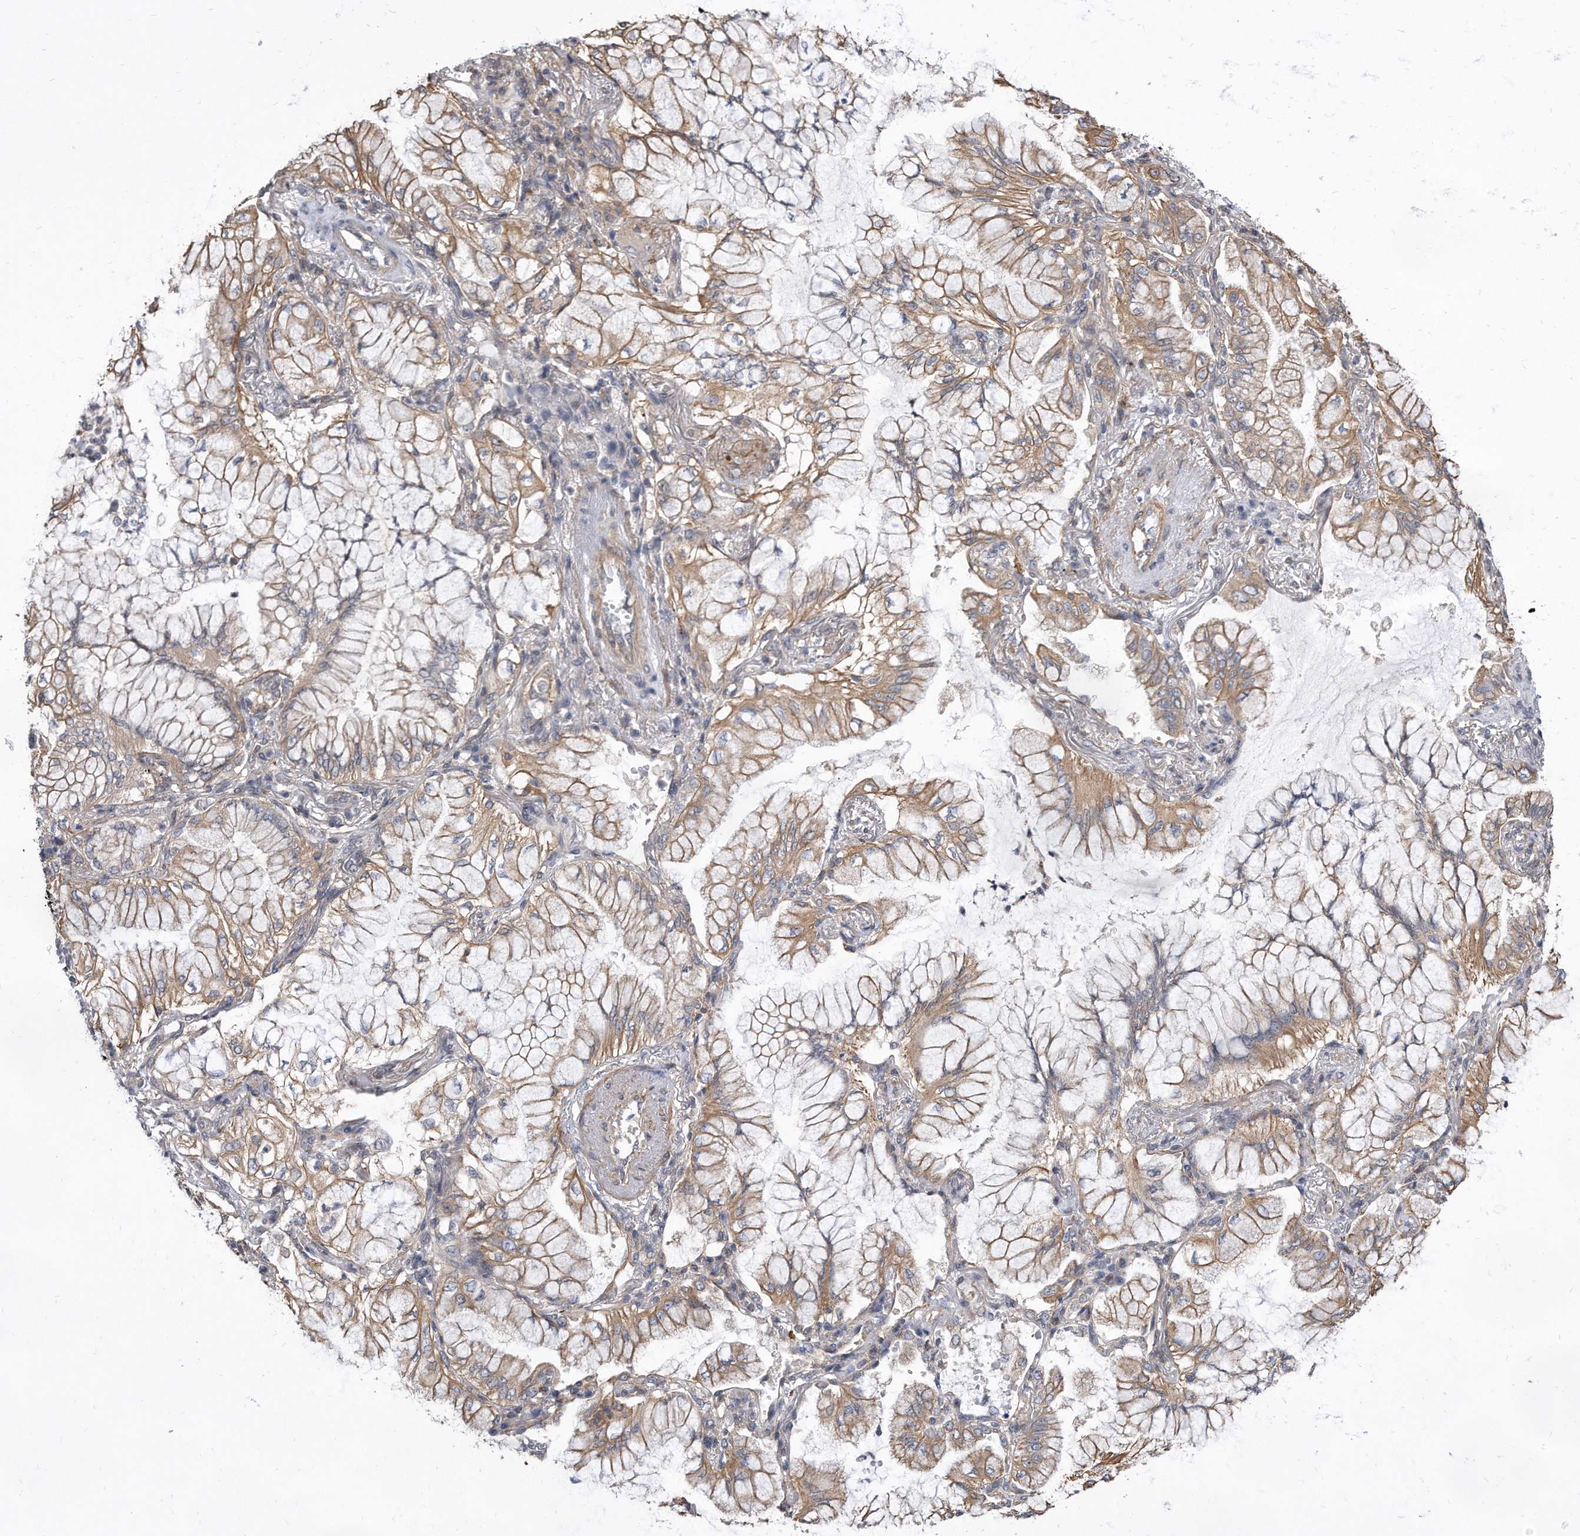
{"staining": {"intensity": "weak", "quantity": ">75%", "location": "cytoplasmic/membranous"}, "tissue": "lung cancer", "cell_type": "Tumor cells", "image_type": "cancer", "snomed": [{"axis": "morphology", "description": "Adenocarcinoma, NOS"}, {"axis": "topography", "description": "Lung"}], "caption": "High-magnification brightfield microscopy of lung cancer (adenocarcinoma) stained with DAB (3,3'-diaminobenzidine) (brown) and counterstained with hematoxylin (blue). tumor cells exhibit weak cytoplasmic/membranous expression is seen in approximately>75% of cells. The staining was performed using DAB (3,3'-diaminobenzidine) to visualize the protein expression in brown, while the nuclei were stained in blue with hematoxylin (Magnification: 20x).", "gene": "TCP1", "patient": {"sex": "female", "age": 70}}